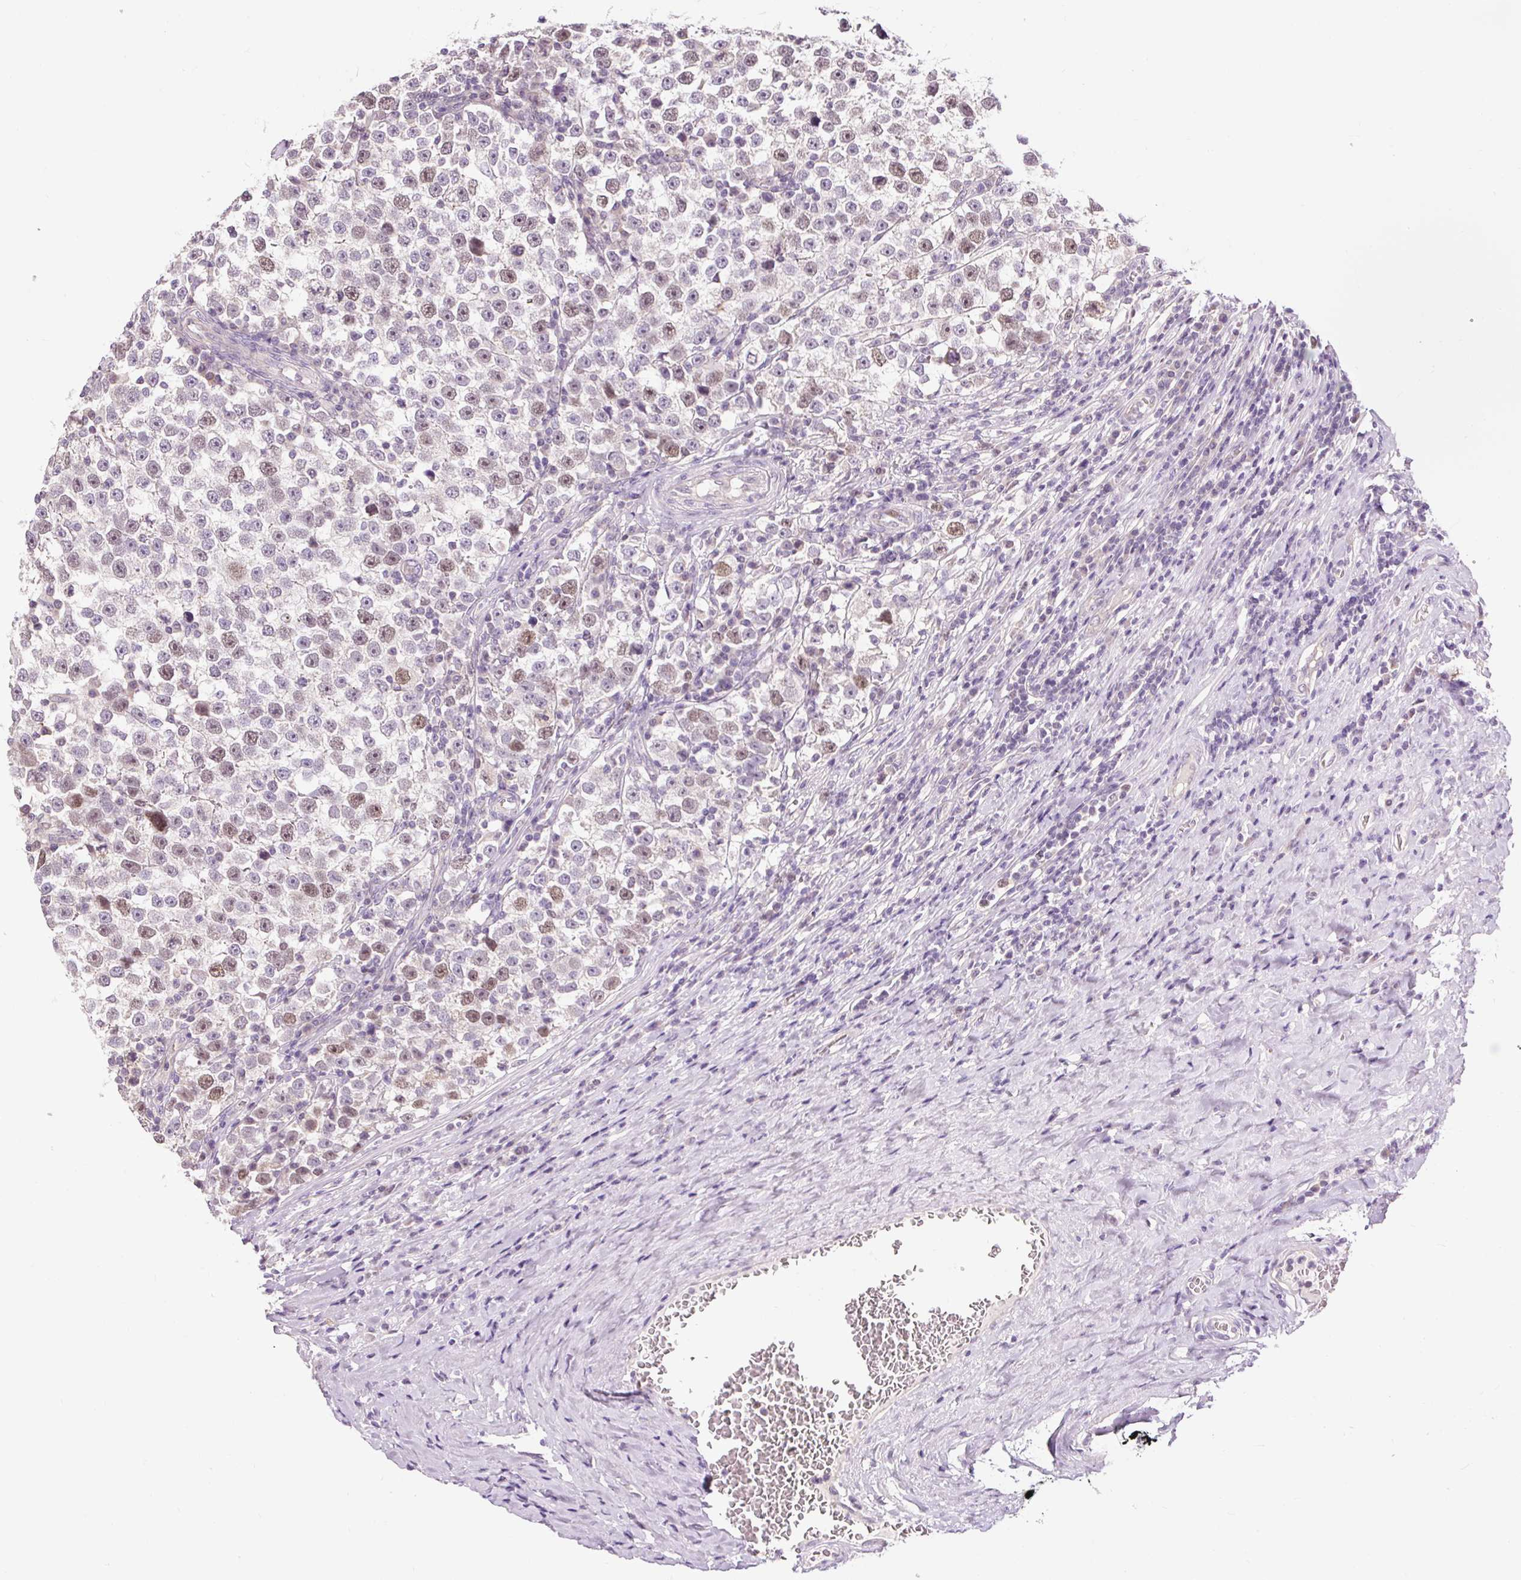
{"staining": {"intensity": "weak", "quantity": "25%-75%", "location": "nuclear"}, "tissue": "testis cancer", "cell_type": "Tumor cells", "image_type": "cancer", "snomed": [{"axis": "morphology", "description": "Normal tissue, NOS"}, {"axis": "morphology", "description": "Seminoma, NOS"}, {"axis": "topography", "description": "Testis"}], "caption": "Testis cancer (seminoma) stained with DAB immunohistochemistry (IHC) reveals low levels of weak nuclear positivity in approximately 25%-75% of tumor cells. (DAB (3,3'-diaminobenzidine) IHC with brightfield microscopy, high magnification).", "gene": "RACGAP1", "patient": {"sex": "male", "age": 43}}